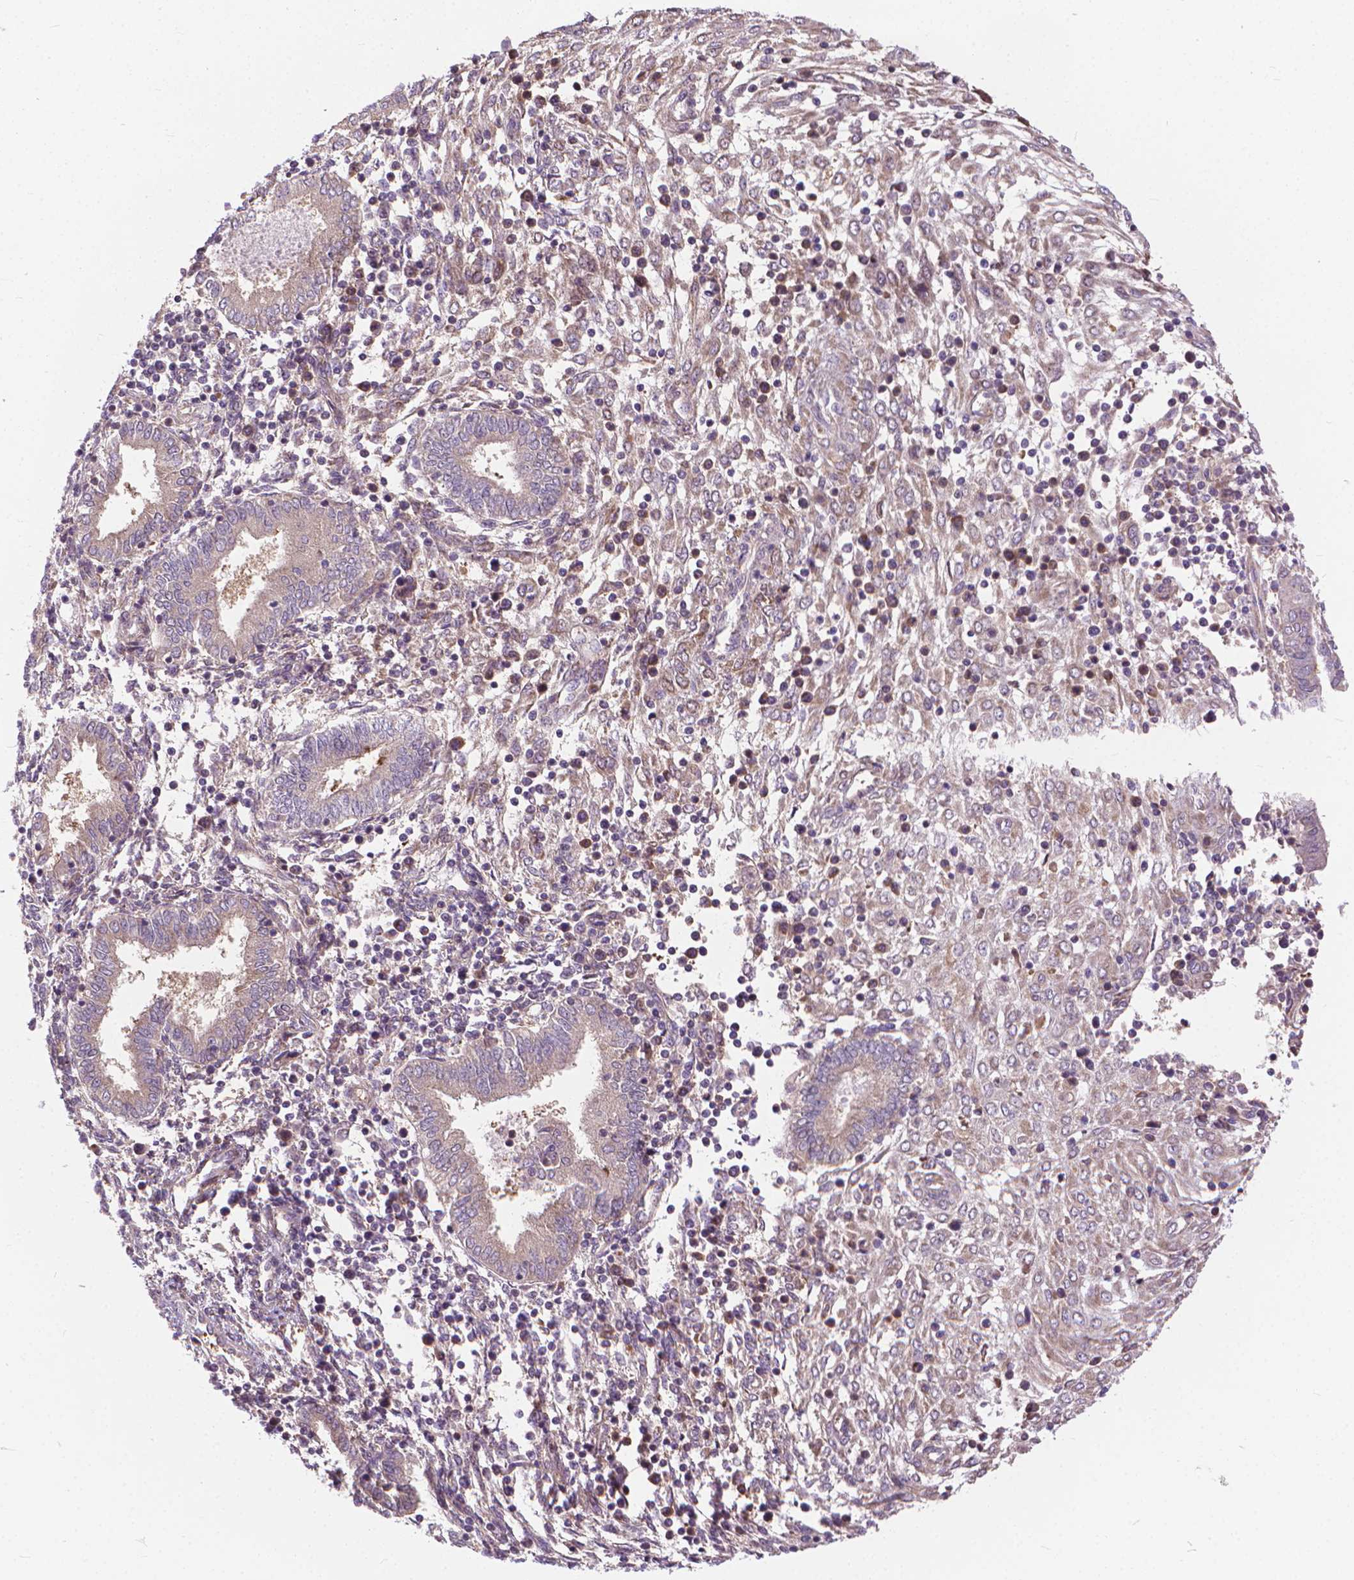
{"staining": {"intensity": "negative", "quantity": "none", "location": "none"}, "tissue": "endometrium", "cell_type": "Cells in endometrial stroma", "image_type": "normal", "snomed": [{"axis": "morphology", "description": "Normal tissue, NOS"}, {"axis": "topography", "description": "Endometrium"}], "caption": "High magnification brightfield microscopy of normal endometrium stained with DAB (brown) and counterstained with hematoxylin (blue): cells in endometrial stroma show no significant staining.", "gene": "NUDT1", "patient": {"sex": "female", "age": 42}}